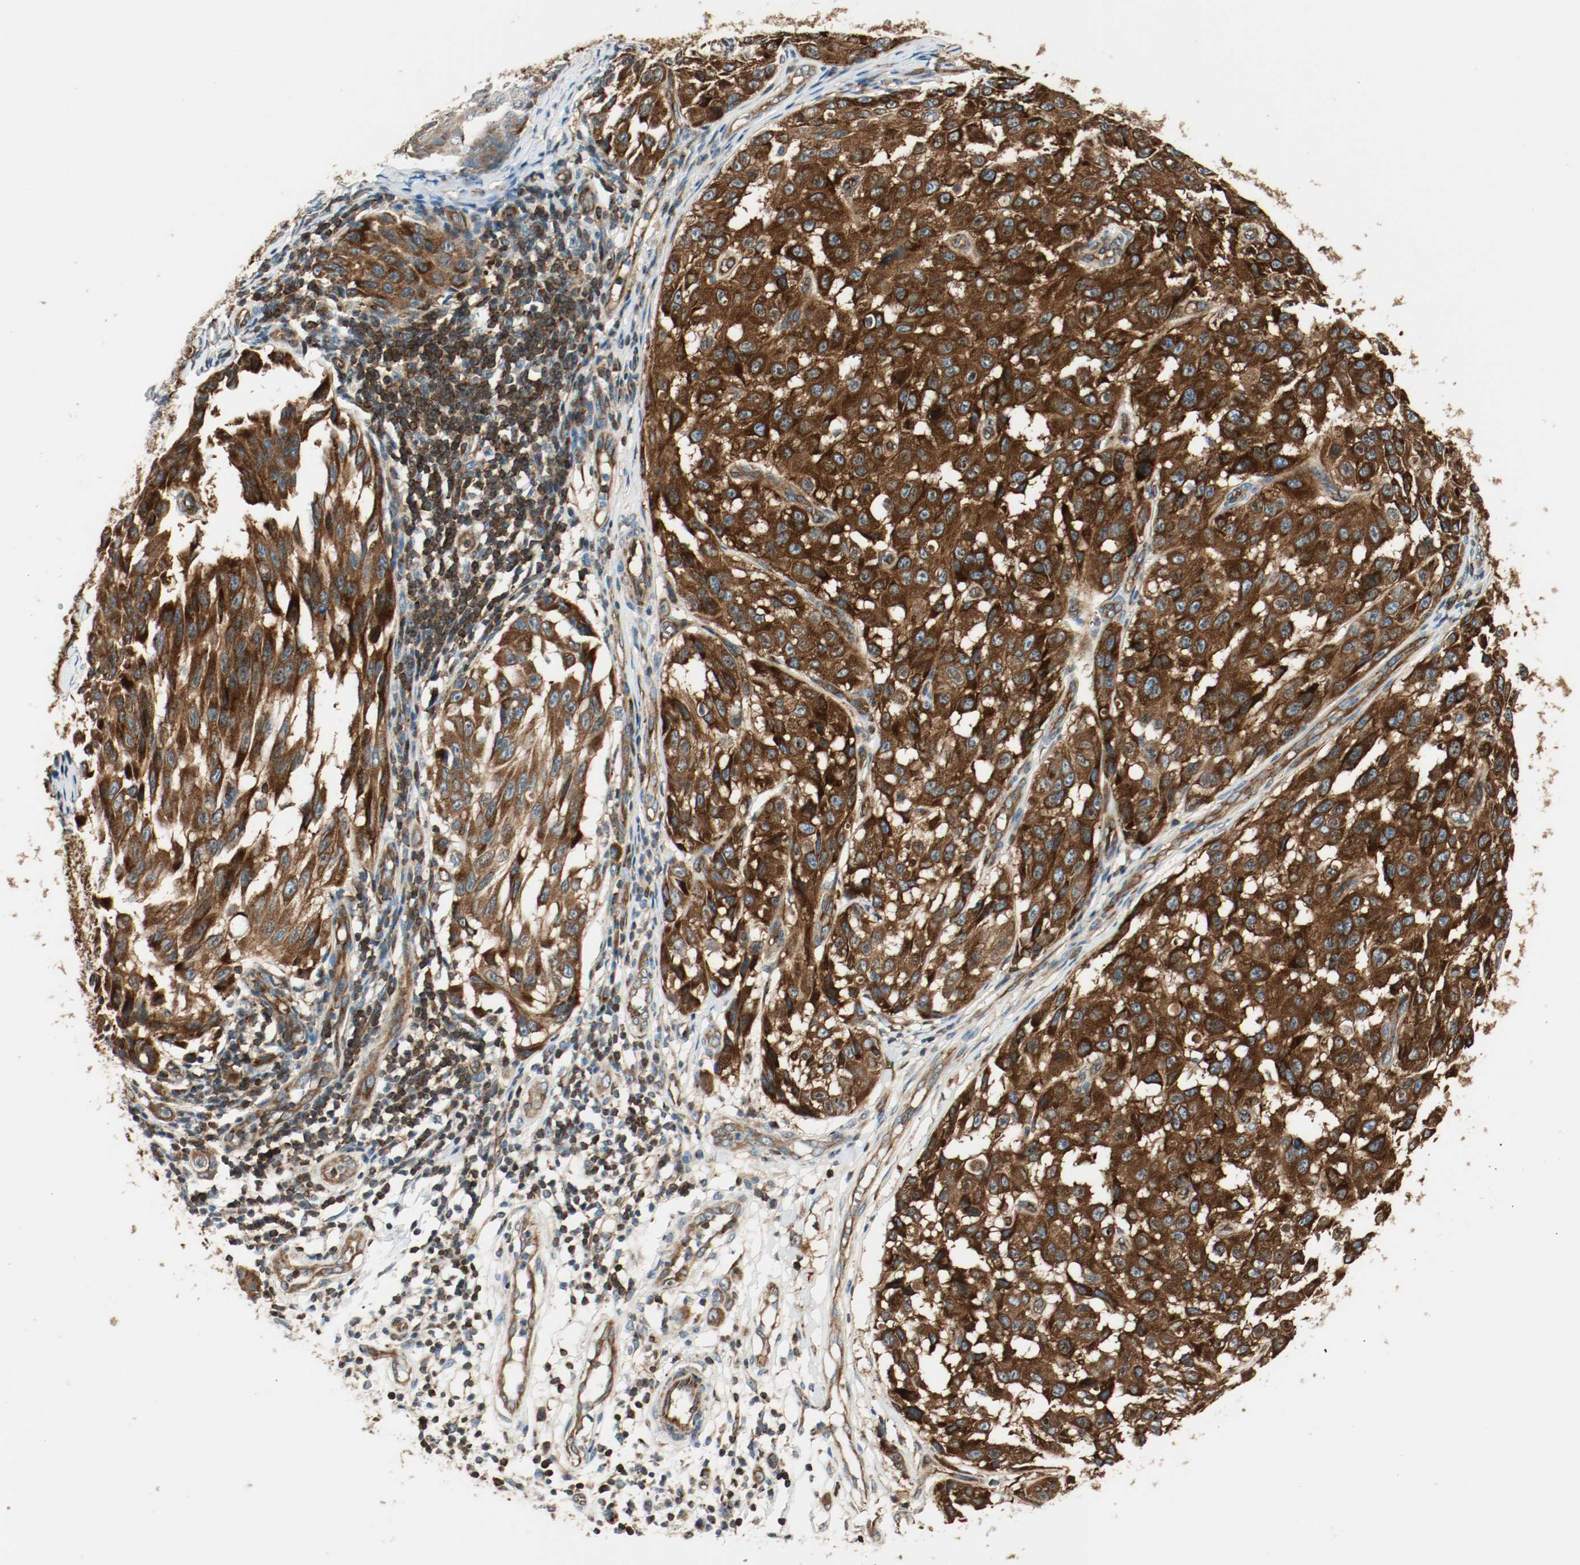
{"staining": {"intensity": "strong", "quantity": ">75%", "location": "cytoplasmic/membranous"}, "tissue": "melanoma", "cell_type": "Tumor cells", "image_type": "cancer", "snomed": [{"axis": "morphology", "description": "Malignant melanoma, NOS"}, {"axis": "topography", "description": "Skin"}], "caption": "This histopathology image exhibits IHC staining of malignant melanoma, with high strong cytoplasmic/membranous expression in approximately >75% of tumor cells.", "gene": "PLCG1", "patient": {"sex": "male", "age": 30}}